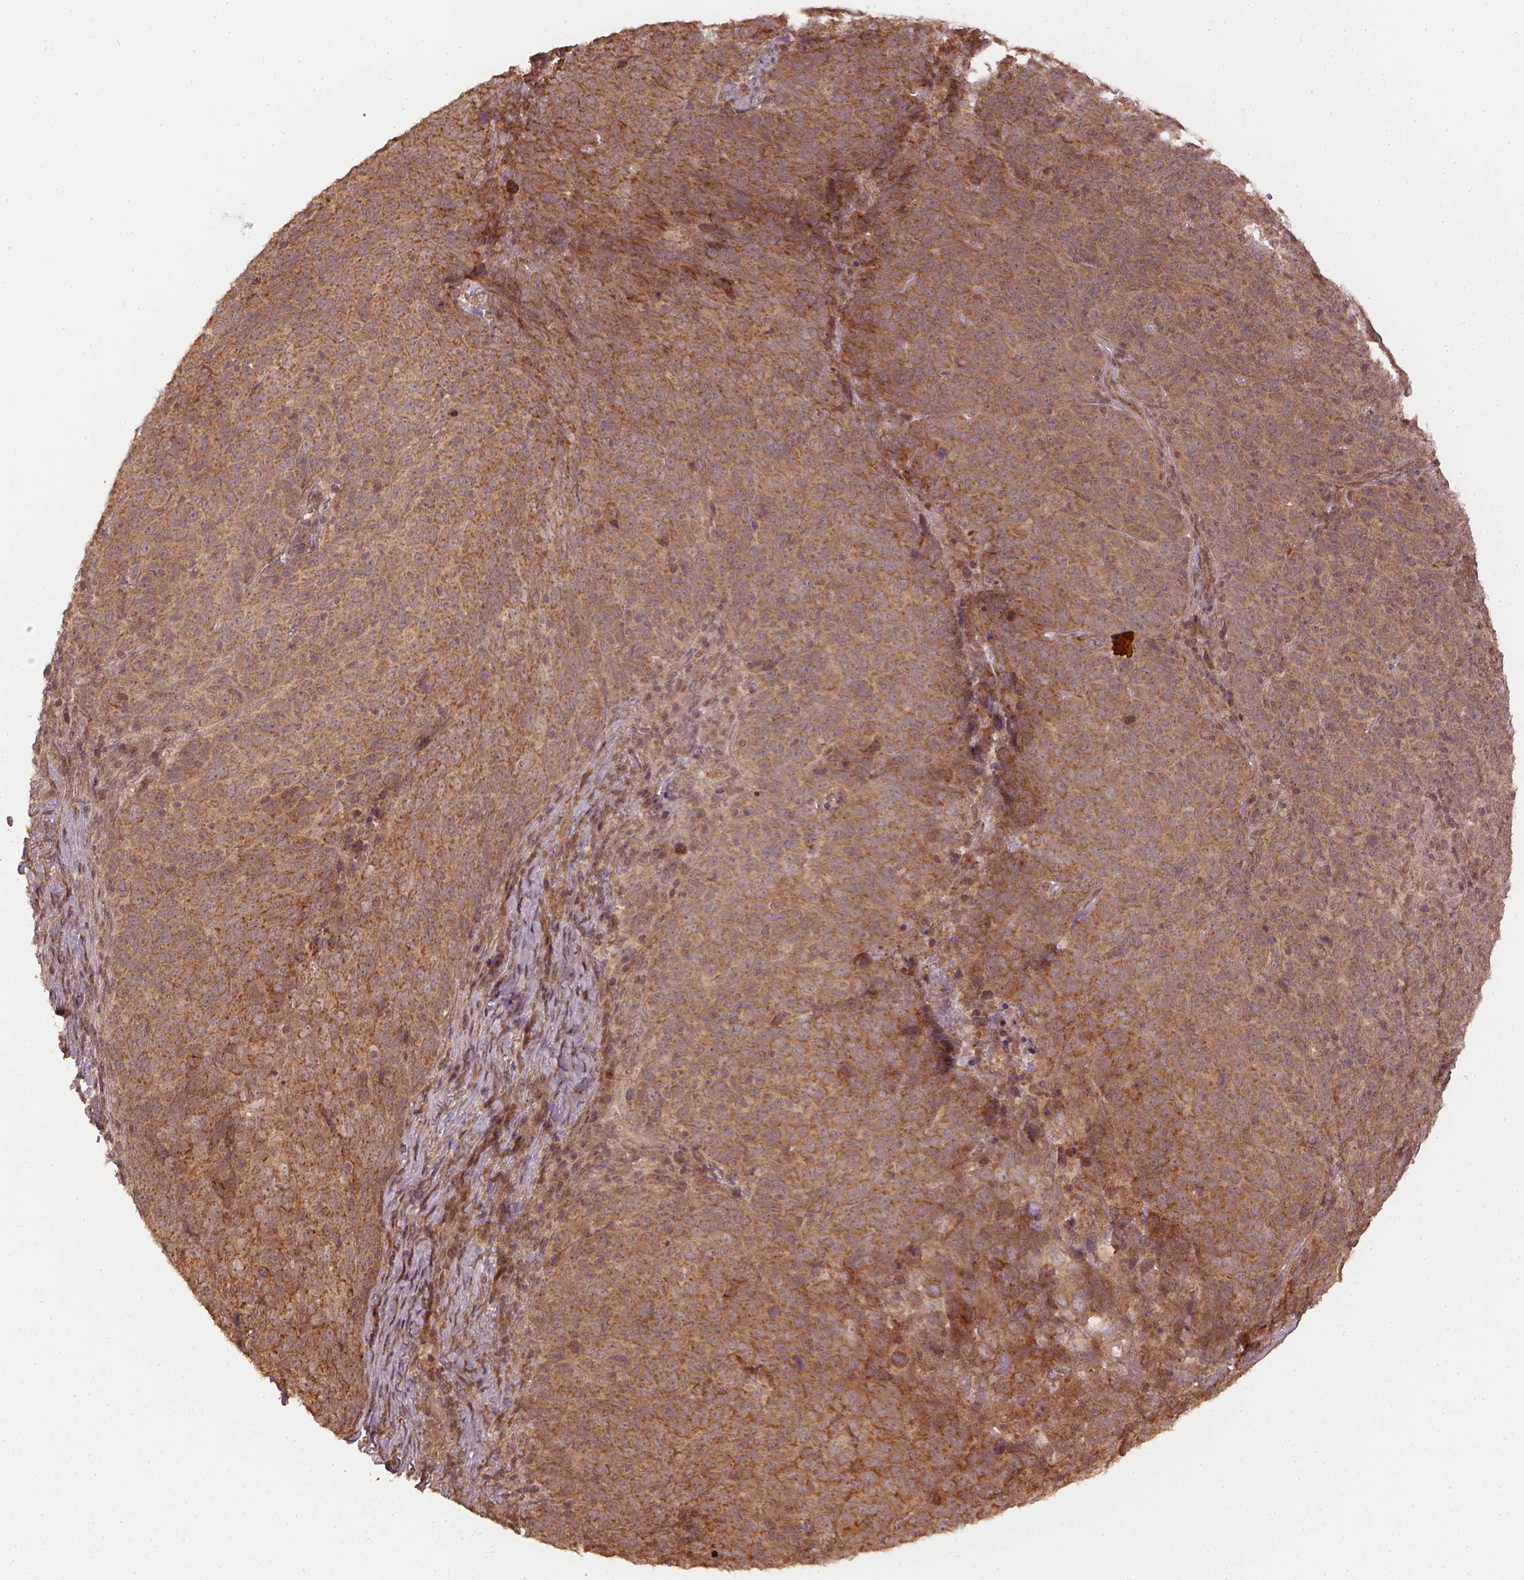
{"staining": {"intensity": "moderate", "quantity": ">75%", "location": "cytoplasmic/membranous"}, "tissue": "skin cancer", "cell_type": "Tumor cells", "image_type": "cancer", "snomed": [{"axis": "morphology", "description": "Squamous cell carcinoma, NOS"}, {"axis": "topography", "description": "Skin"}, {"axis": "topography", "description": "Anal"}], "caption": "Immunohistochemical staining of skin cancer displays medium levels of moderate cytoplasmic/membranous protein staining in about >75% of tumor cells.", "gene": "VEGFA", "patient": {"sex": "female", "age": 51}}